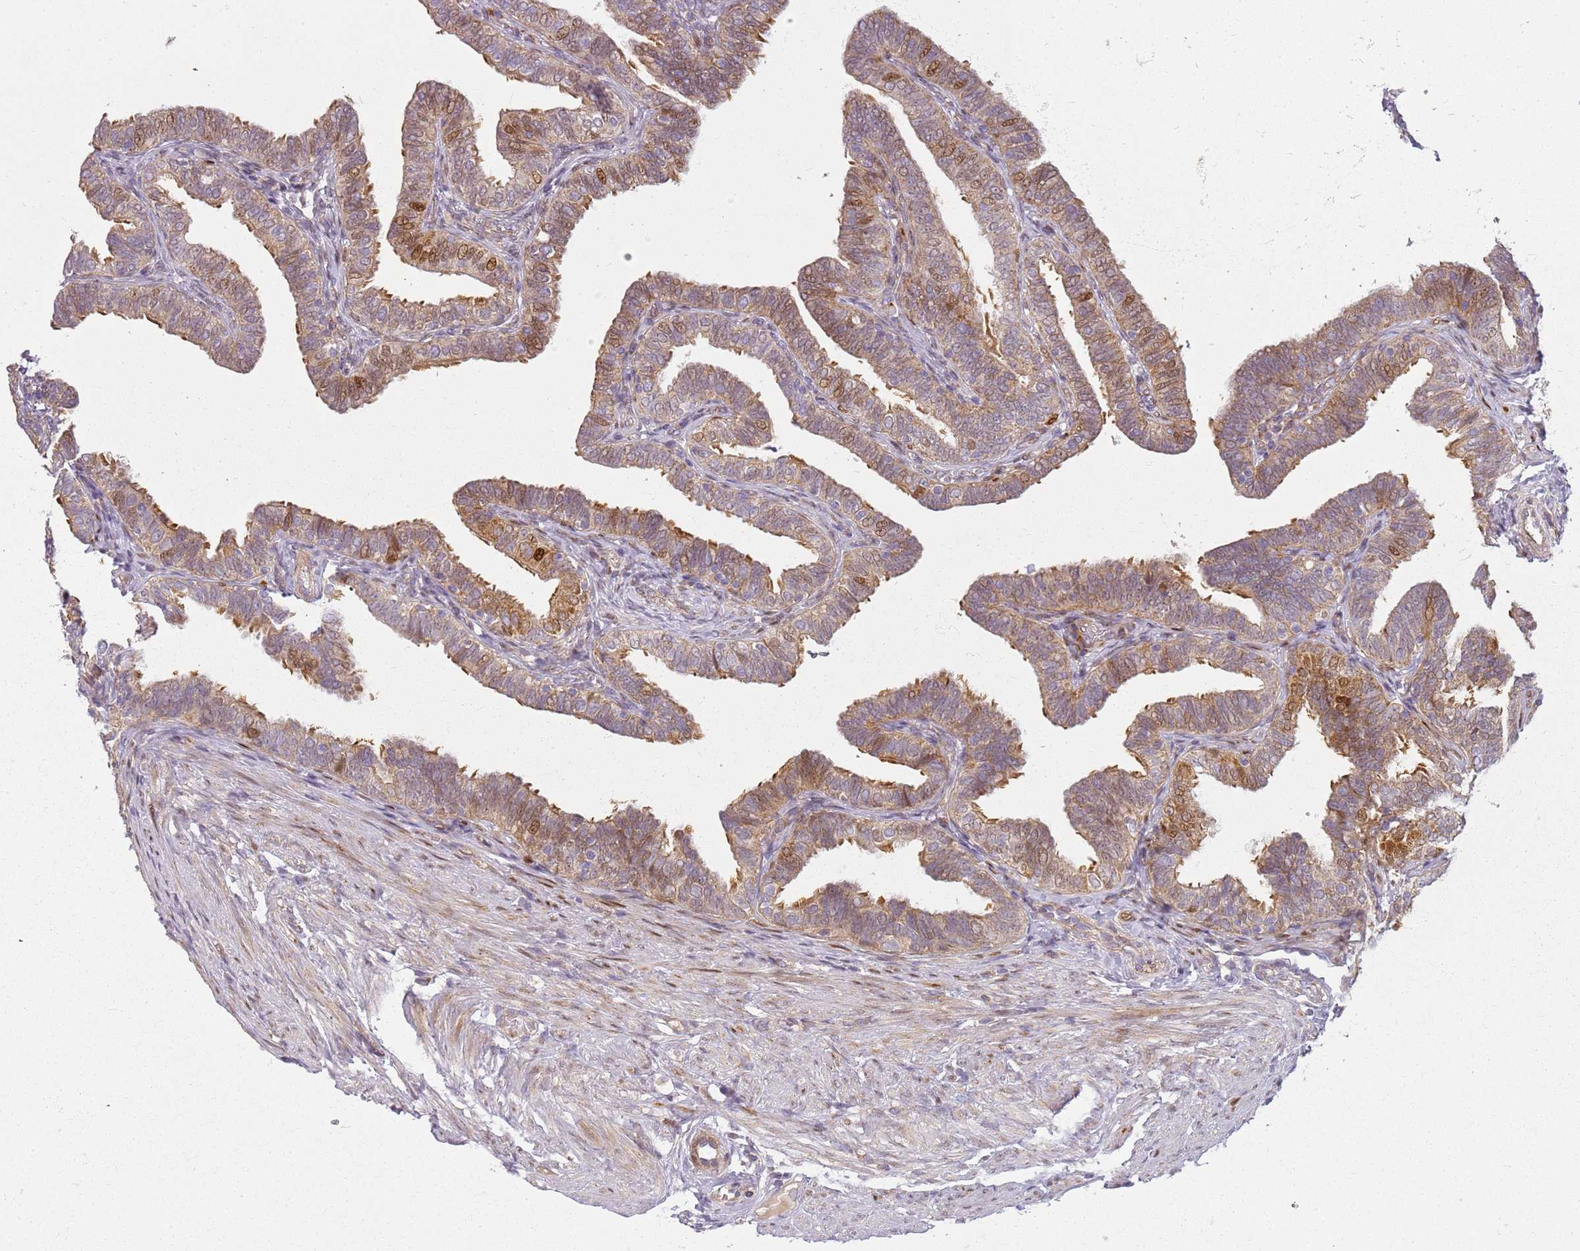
{"staining": {"intensity": "strong", "quantity": ">75%", "location": "cytoplasmic/membranous,nuclear"}, "tissue": "fallopian tube", "cell_type": "Glandular cells", "image_type": "normal", "snomed": [{"axis": "morphology", "description": "Normal tissue, NOS"}, {"axis": "topography", "description": "Fallopian tube"}], "caption": "This histopathology image shows immunohistochemistry (IHC) staining of unremarkable human fallopian tube, with high strong cytoplasmic/membranous,nuclear staining in about >75% of glandular cells.", "gene": "TMEM200C", "patient": {"sex": "female", "age": 39}}